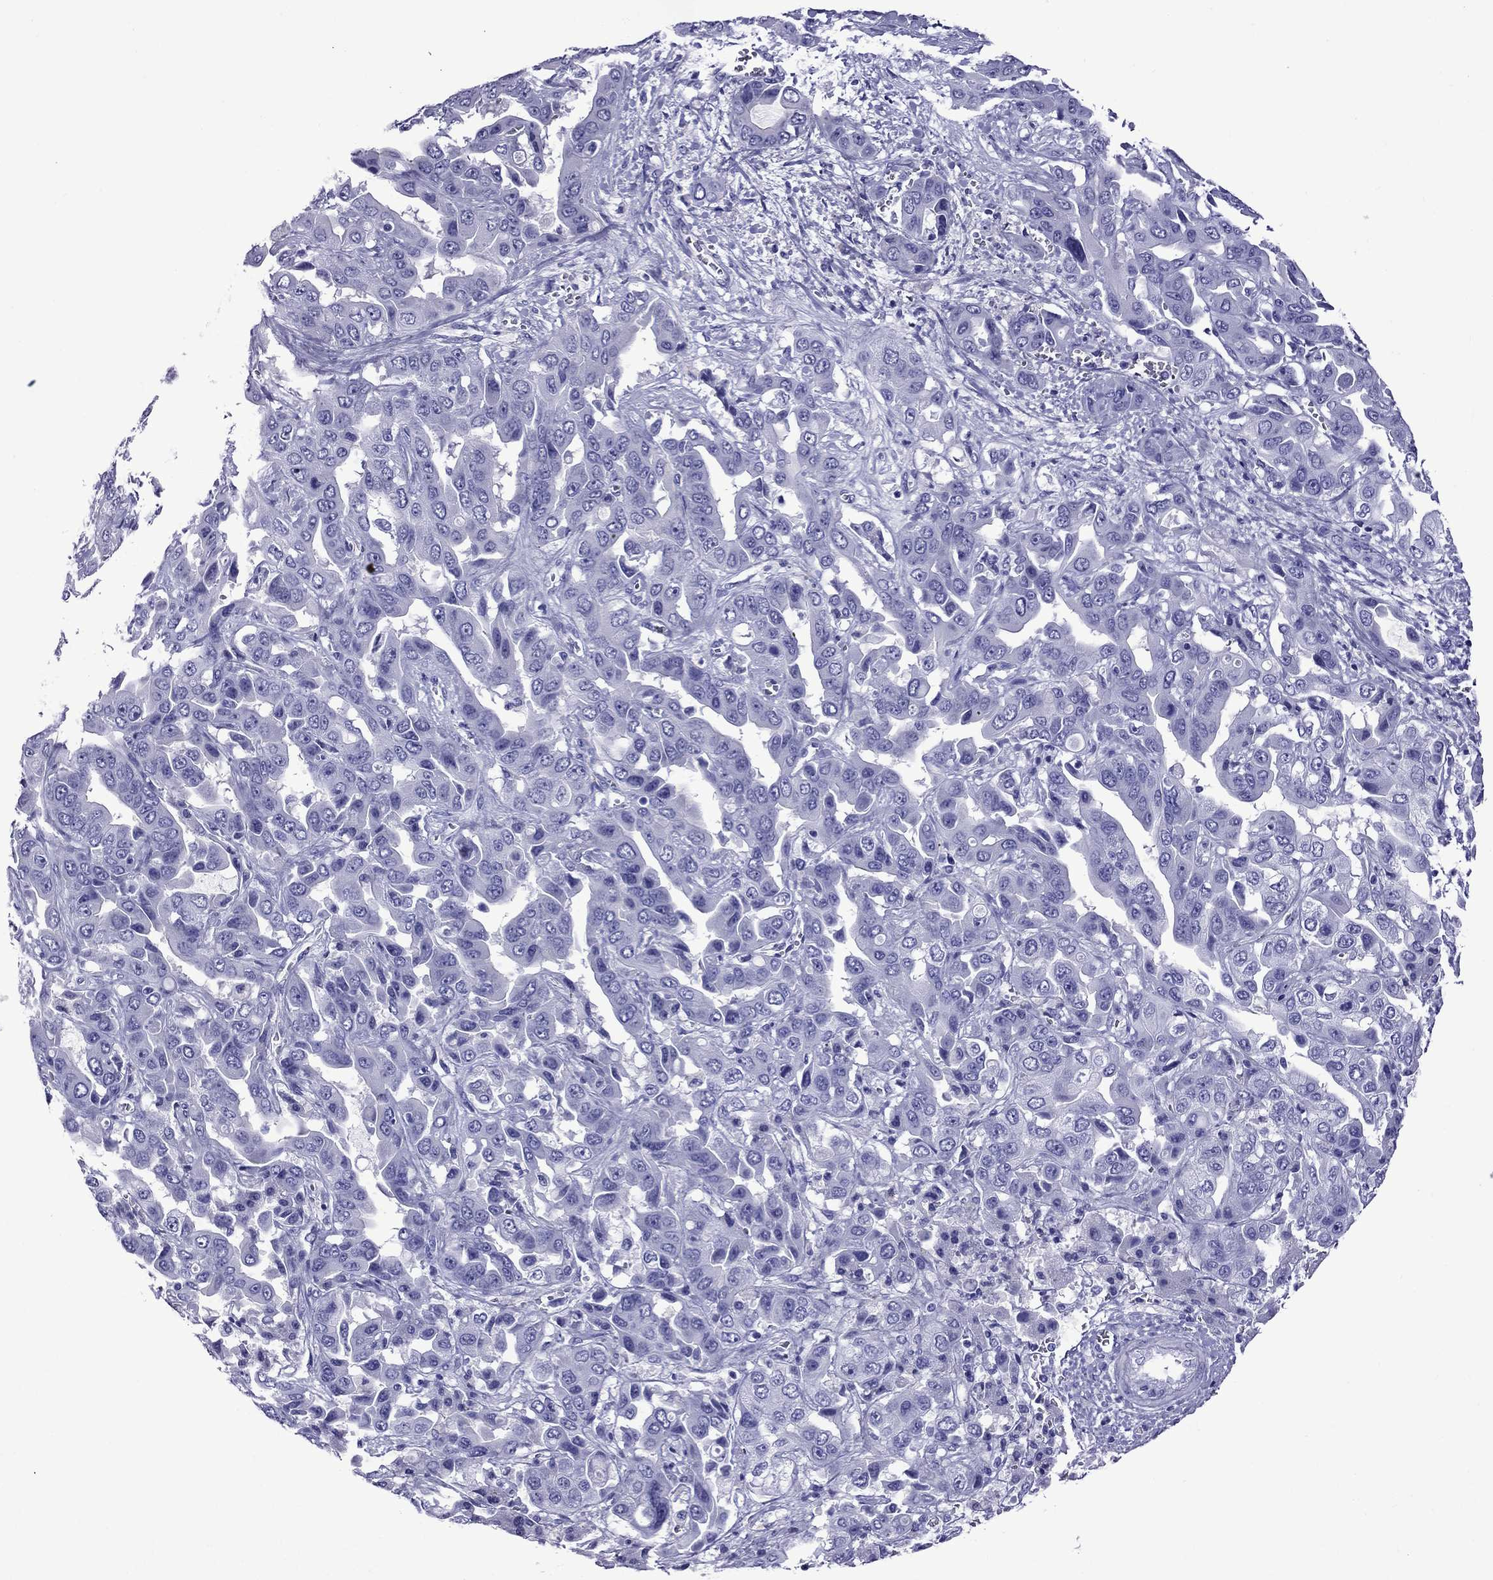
{"staining": {"intensity": "negative", "quantity": "none", "location": "none"}, "tissue": "liver cancer", "cell_type": "Tumor cells", "image_type": "cancer", "snomed": [{"axis": "morphology", "description": "Cholangiocarcinoma"}, {"axis": "topography", "description": "Liver"}], "caption": "Liver cholangiocarcinoma was stained to show a protein in brown. There is no significant positivity in tumor cells. Nuclei are stained in blue.", "gene": "CRYBA1", "patient": {"sex": "female", "age": 52}}